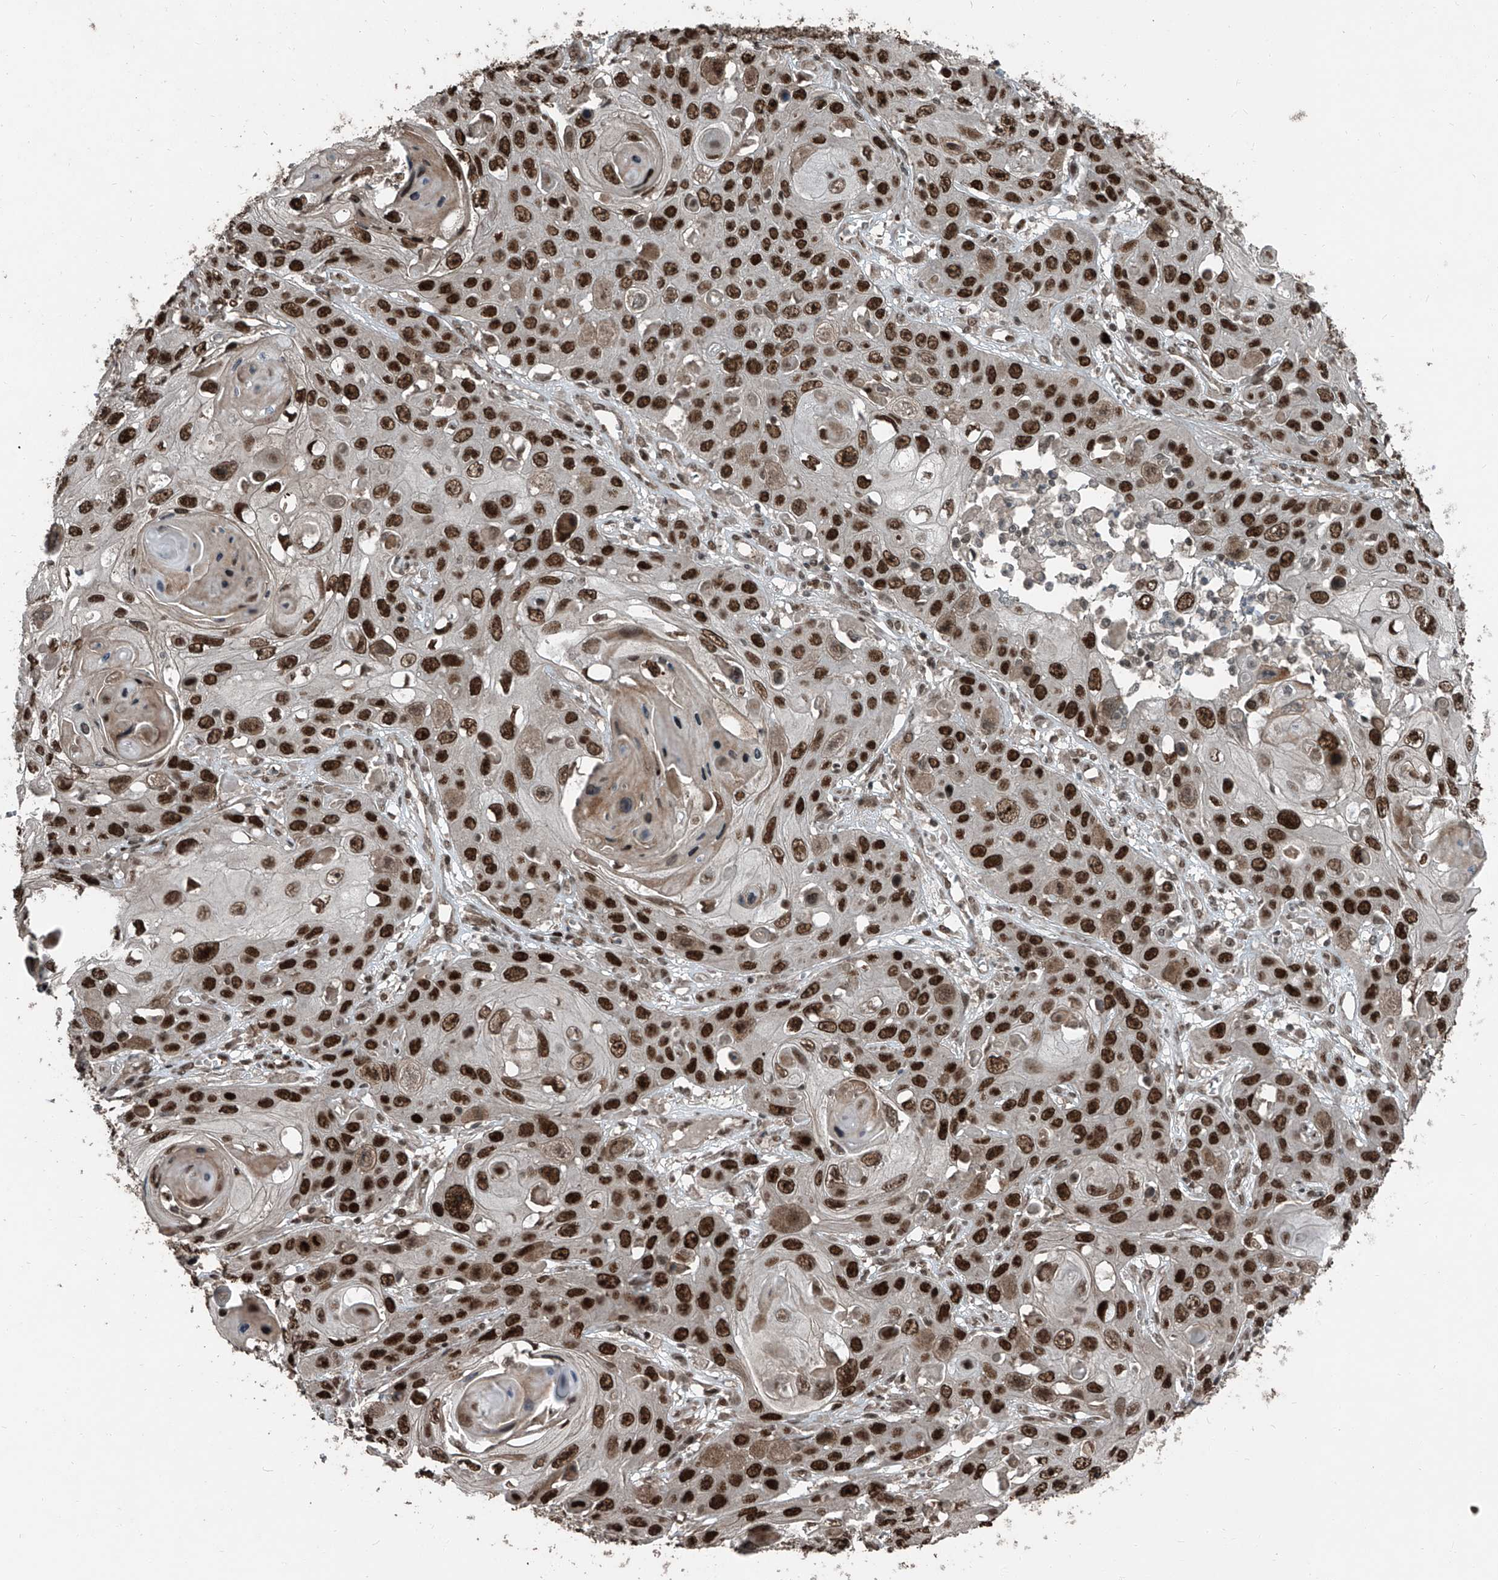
{"staining": {"intensity": "strong", "quantity": ">75%", "location": "nuclear"}, "tissue": "skin cancer", "cell_type": "Tumor cells", "image_type": "cancer", "snomed": [{"axis": "morphology", "description": "Squamous cell carcinoma, NOS"}, {"axis": "topography", "description": "Skin"}], "caption": "Tumor cells reveal strong nuclear positivity in about >75% of cells in skin cancer (squamous cell carcinoma).", "gene": "ZNF570", "patient": {"sex": "male", "age": 55}}